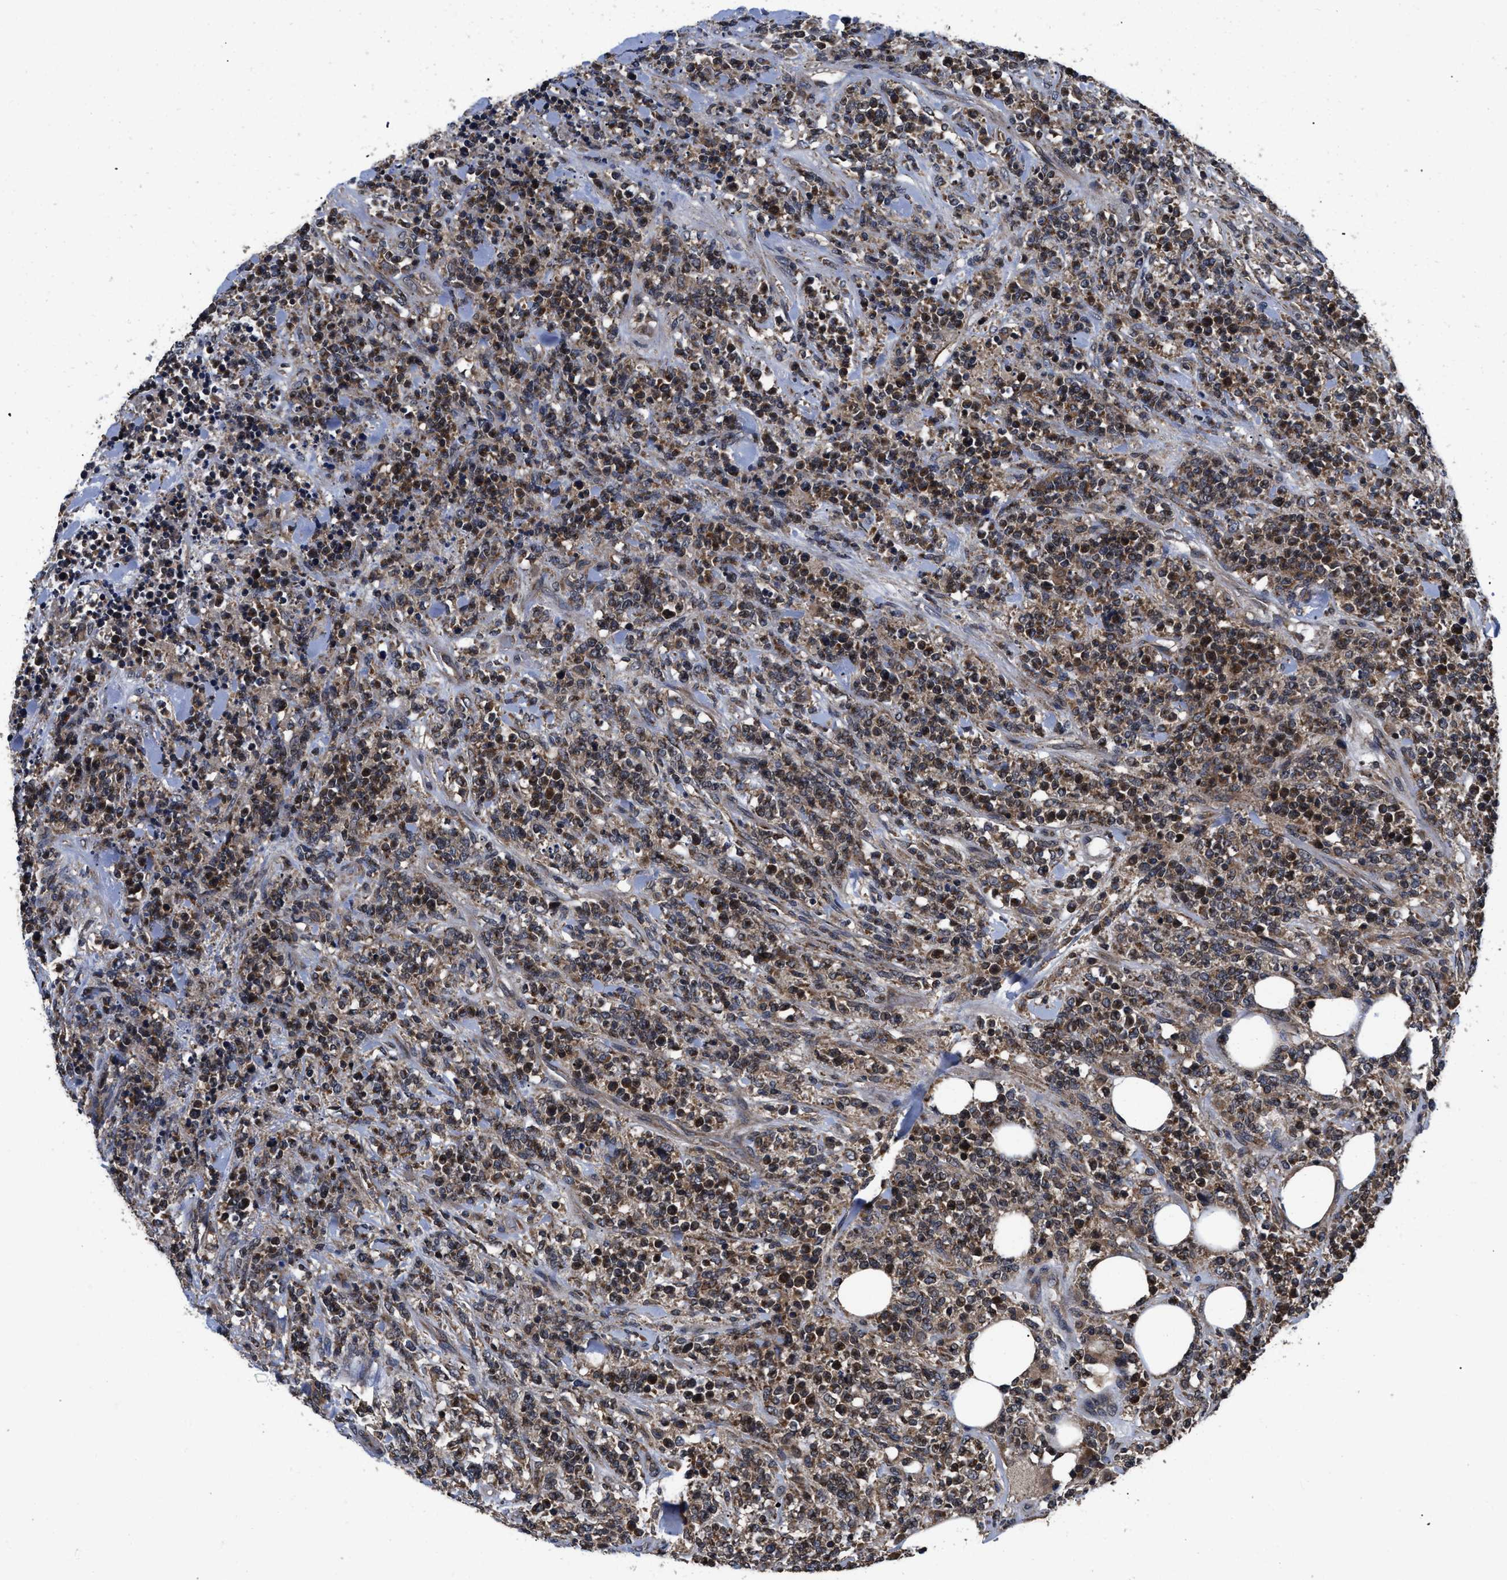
{"staining": {"intensity": "moderate", "quantity": "25%-75%", "location": "cytoplasmic/membranous"}, "tissue": "lymphoma", "cell_type": "Tumor cells", "image_type": "cancer", "snomed": [{"axis": "morphology", "description": "Malignant lymphoma, non-Hodgkin's type, High grade"}, {"axis": "topography", "description": "Soft tissue"}], "caption": "An immunohistochemistry (IHC) image of tumor tissue is shown. Protein staining in brown labels moderate cytoplasmic/membranous positivity in high-grade malignant lymphoma, non-Hodgkin's type within tumor cells.", "gene": "LRRC3", "patient": {"sex": "male", "age": 18}}